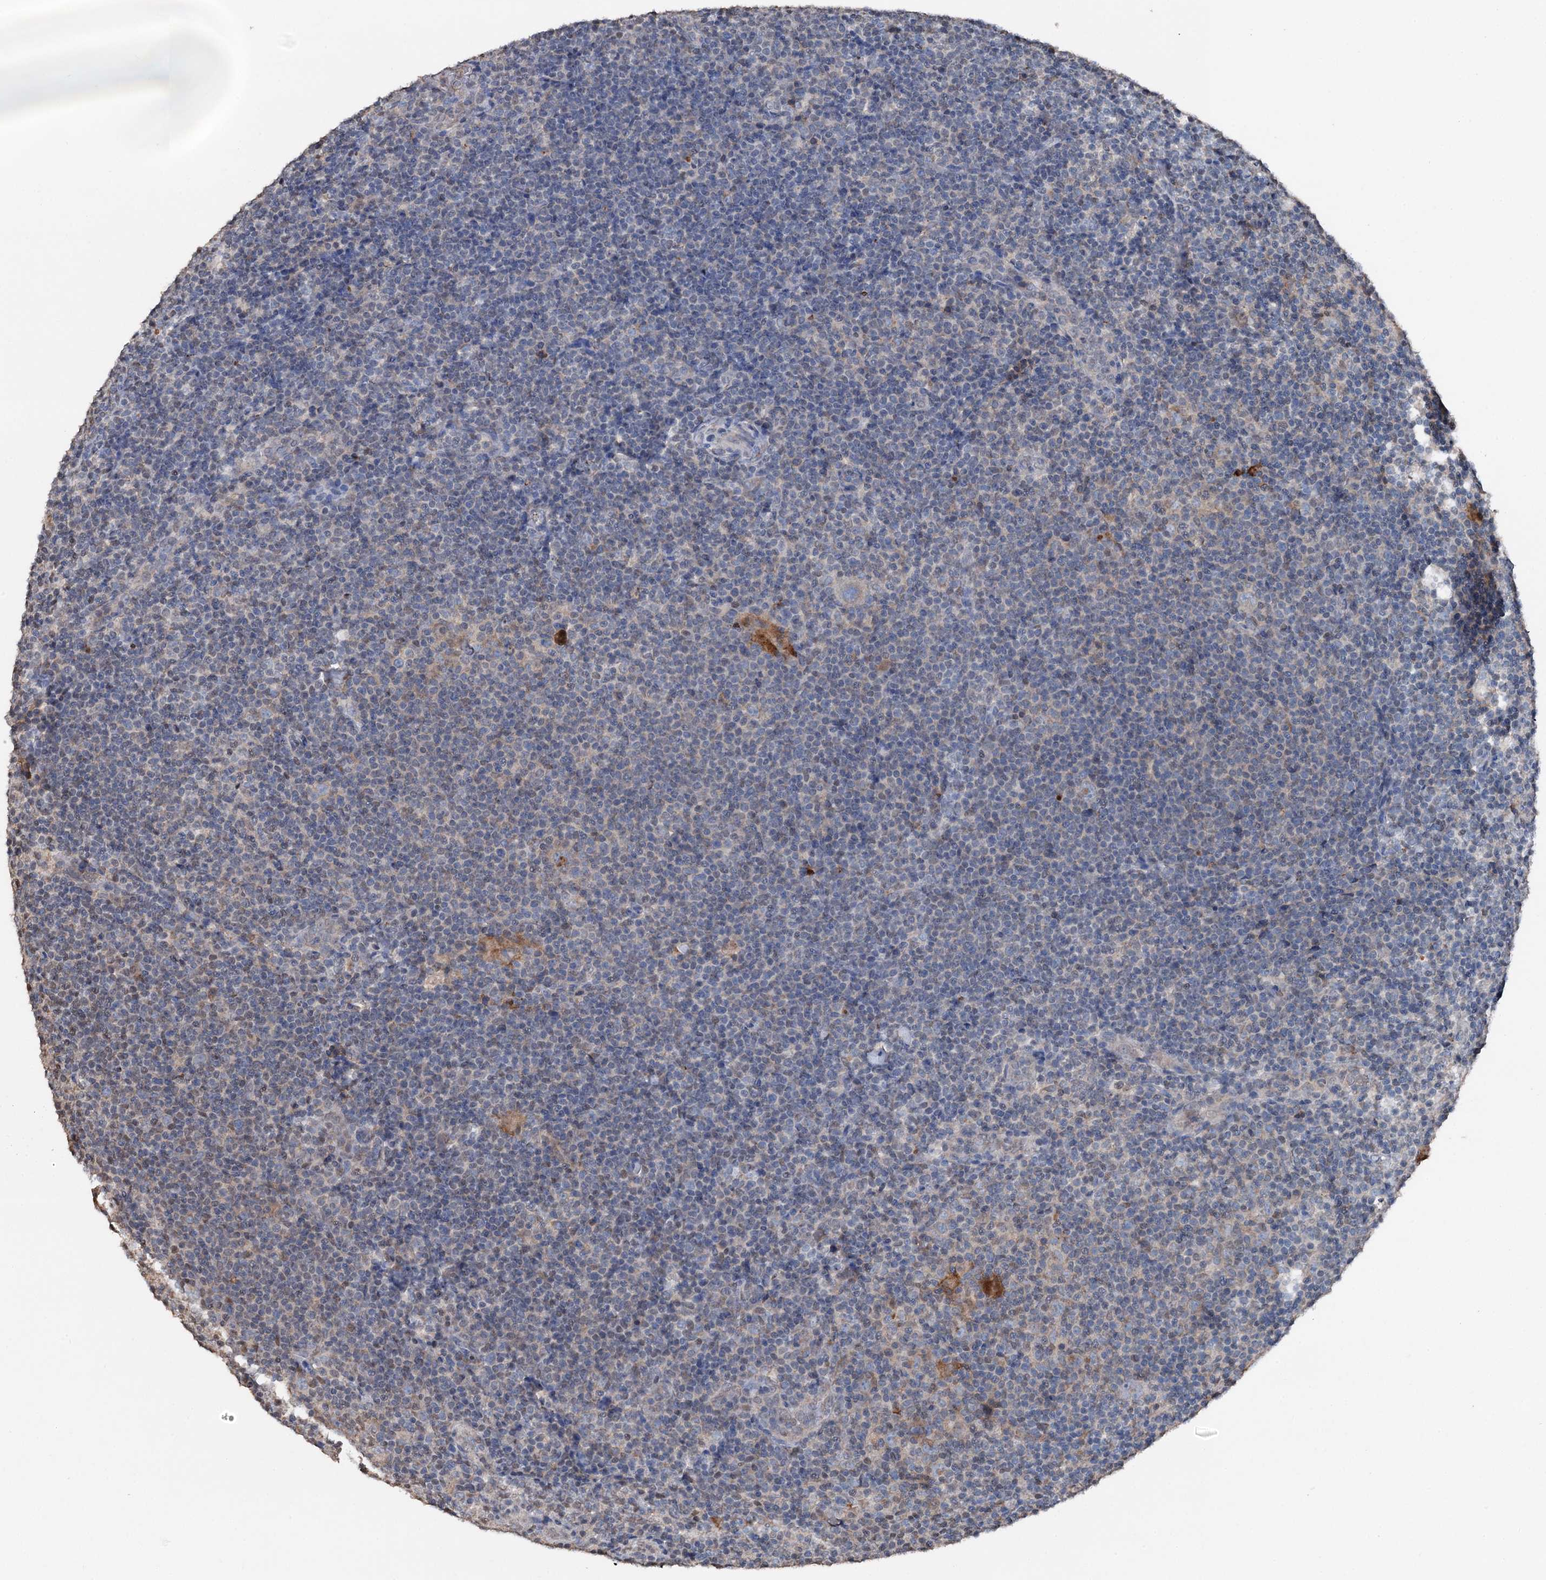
{"staining": {"intensity": "negative", "quantity": "none", "location": "none"}, "tissue": "lymphoma", "cell_type": "Tumor cells", "image_type": "cancer", "snomed": [{"axis": "morphology", "description": "Hodgkin's disease, NOS"}, {"axis": "topography", "description": "Lymph node"}], "caption": "The histopathology image demonstrates no staining of tumor cells in Hodgkin's disease.", "gene": "ARL13A", "patient": {"sex": "female", "age": 57}}